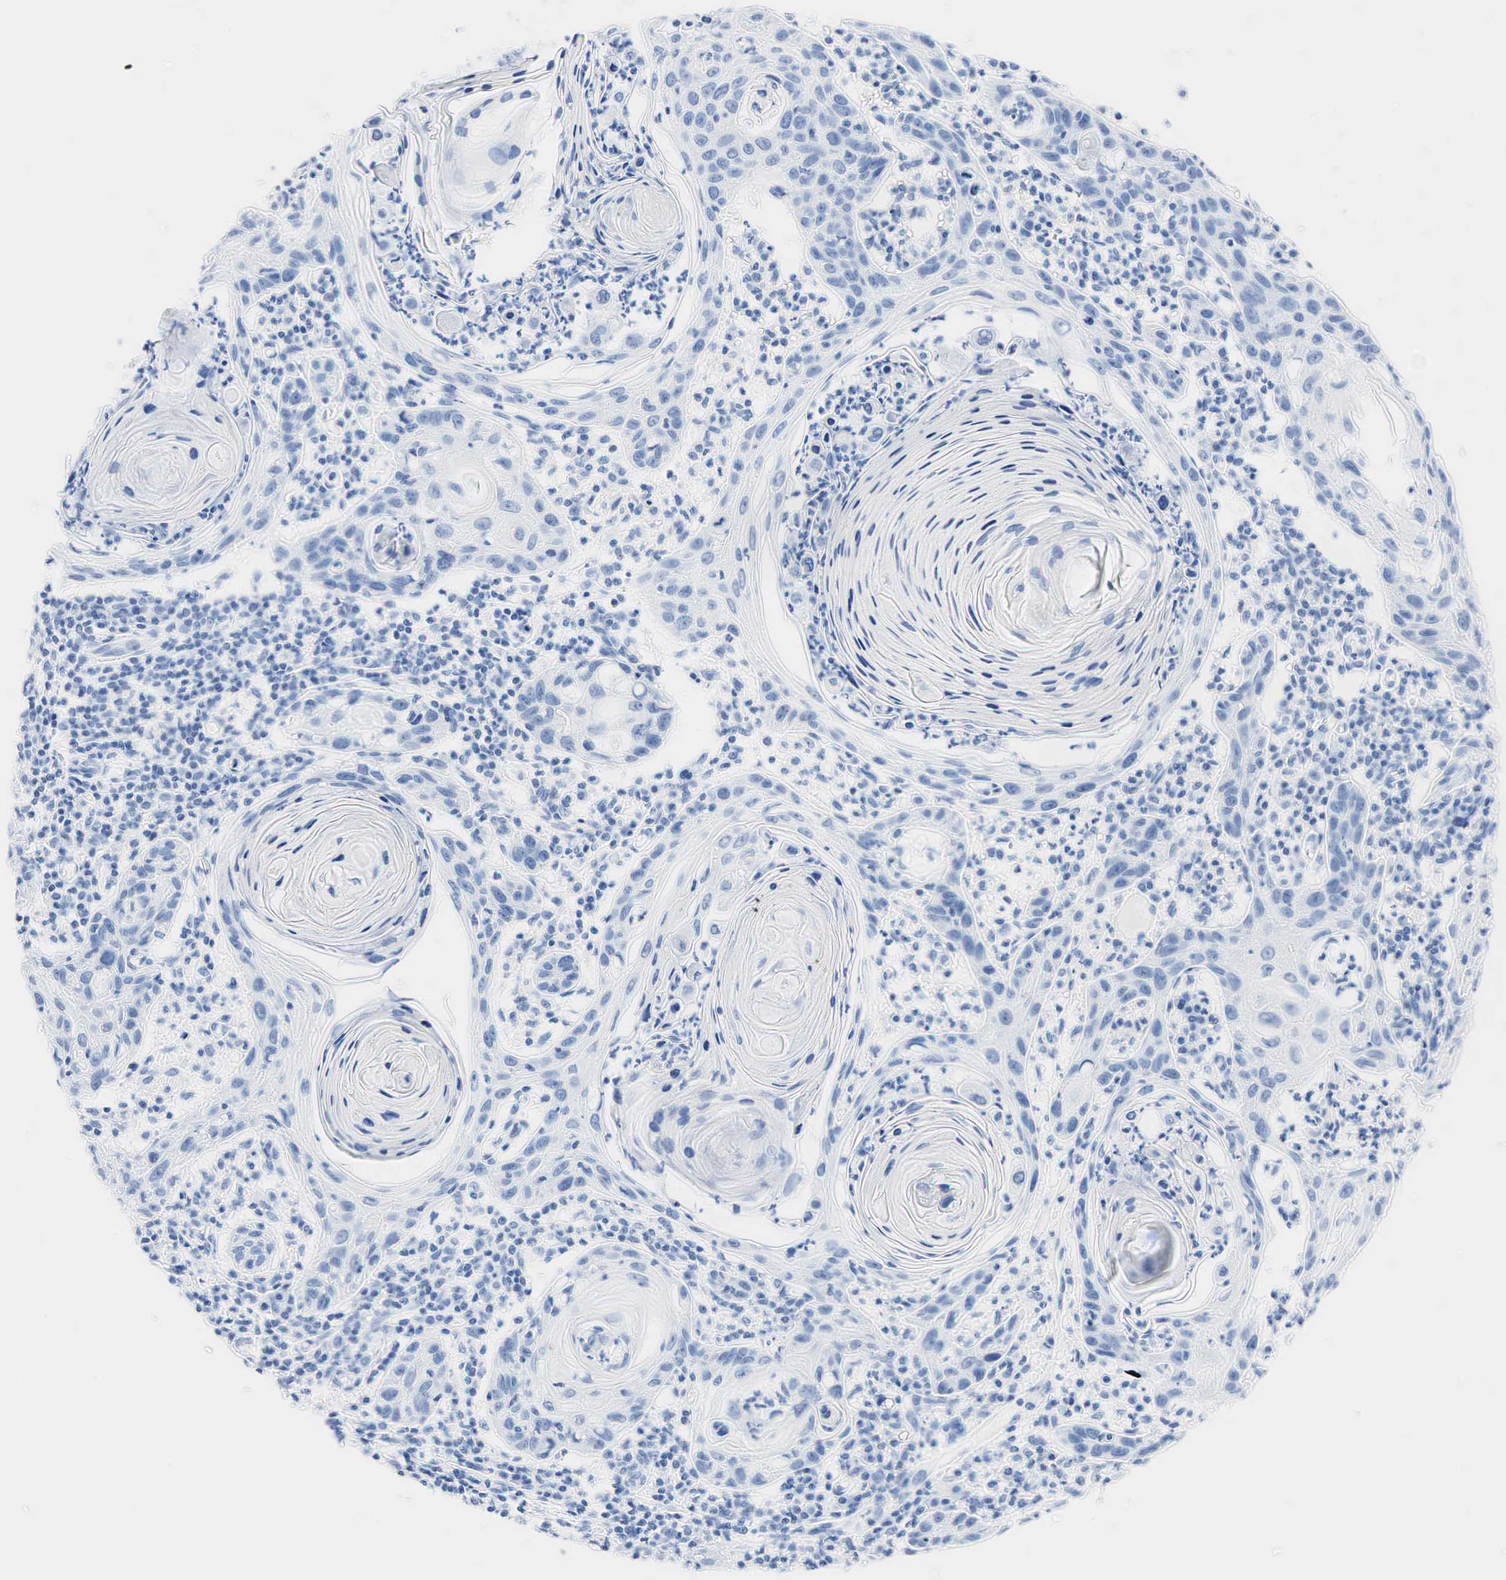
{"staining": {"intensity": "negative", "quantity": "none", "location": "none"}, "tissue": "skin cancer", "cell_type": "Tumor cells", "image_type": "cancer", "snomed": [{"axis": "morphology", "description": "Squamous cell carcinoma, NOS"}, {"axis": "topography", "description": "Skin"}], "caption": "This is a micrograph of IHC staining of skin cancer, which shows no expression in tumor cells.", "gene": "INHA", "patient": {"sex": "female", "age": 74}}